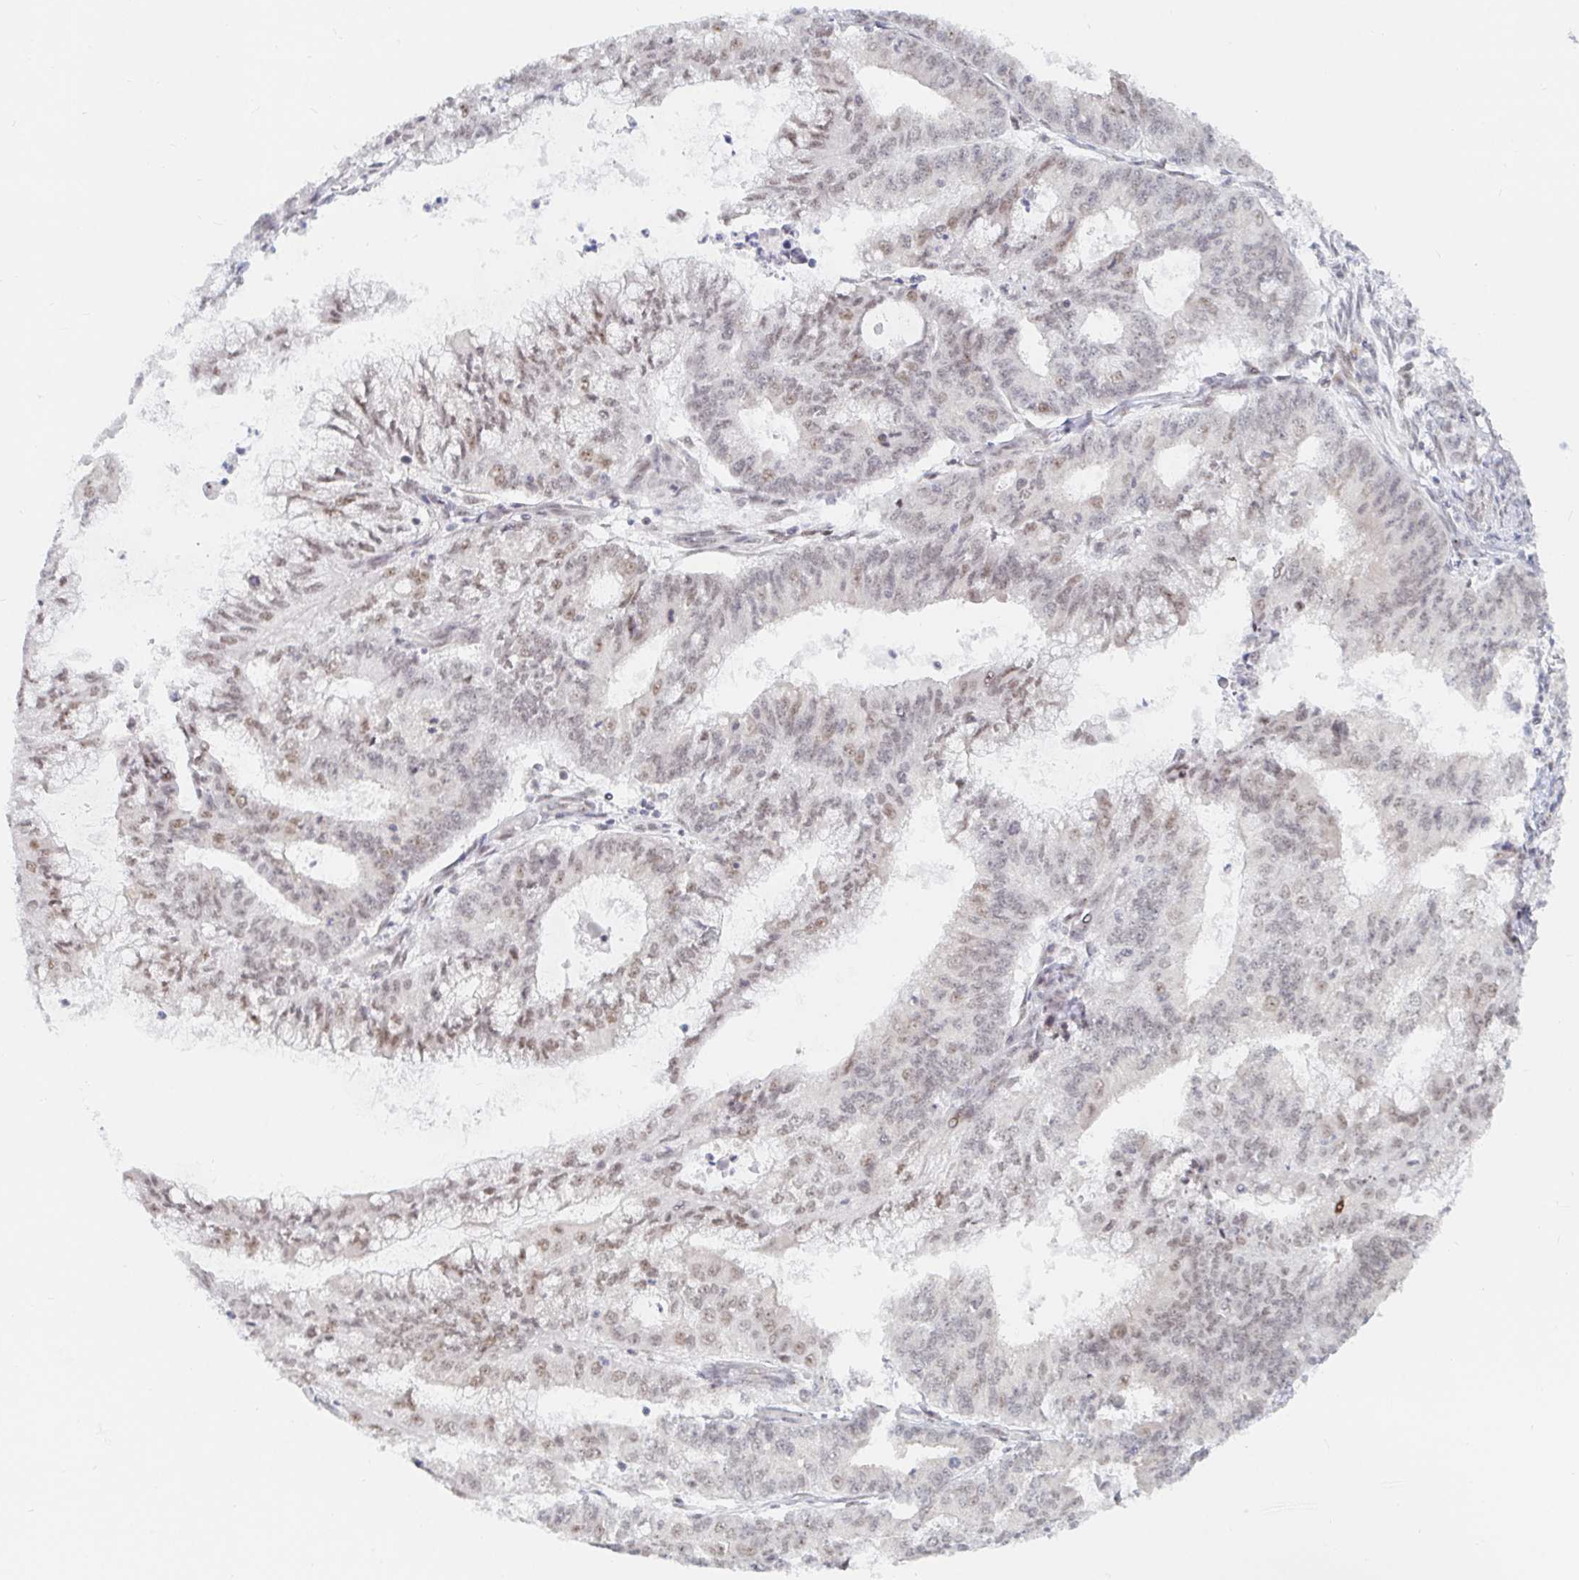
{"staining": {"intensity": "weak", "quantity": ">75%", "location": "nuclear"}, "tissue": "endometrial cancer", "cell_type": "Tumor cells", "image_type": "cancer", "snomed": [{"axis": "morphology", "description": "Adenocarcinoma, NOS"}, {"axis": "topography", "description": "Endometrium"}], "caption": "The histopathology image exhibits immunohistochemical staining of endometrial adenocarcinoma. There is weak nuclear staining is seen in approximately >75% of tumor cells.", "gene": "CHD2", "patient": {"sex": "female", "age": 61}}